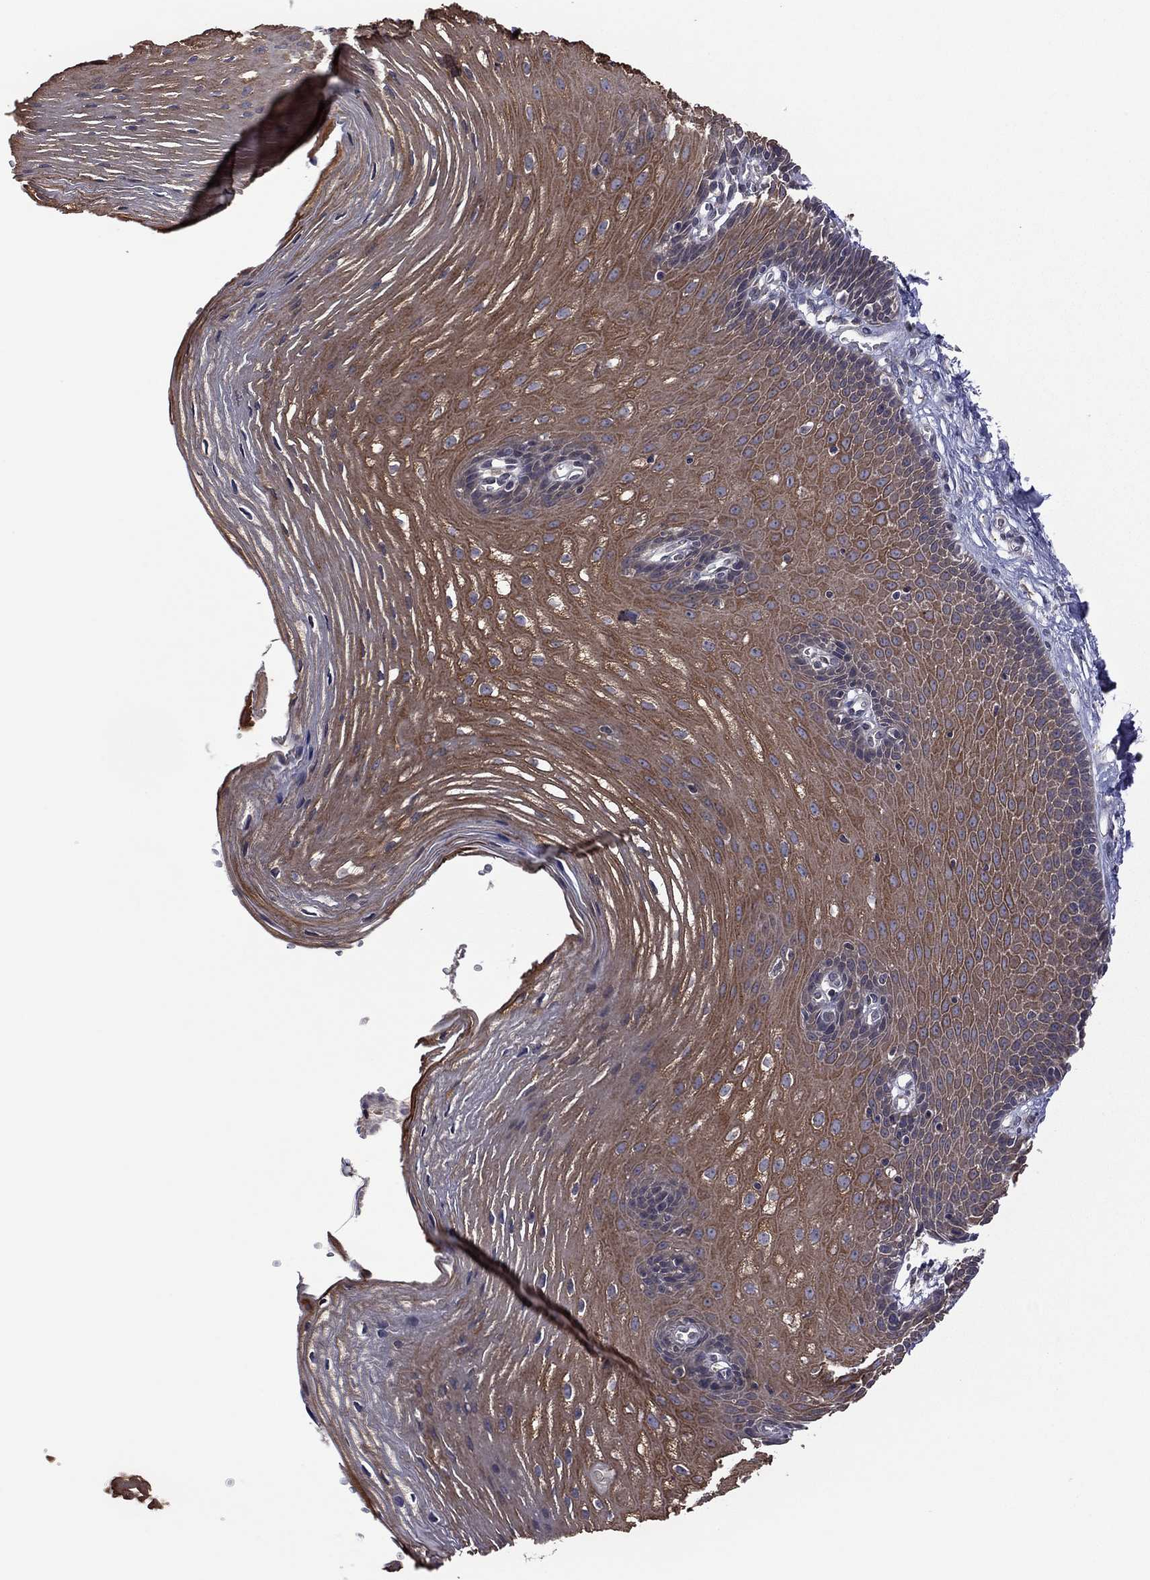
{"staining": {"intensity": "strong", "quantity": ">75%", "location": "cytoplasmic/membranous"}, "tissue": "esophagus", "cell_type": "Squamous epithelial cells", "image_type": "normal", "snomed": [{"axis": "morphology", "description": "Normal tissue, NOS"}, {"axis": "topography", "description": "Esophagus"}], "caption": "Human esophagus stained for a protein (brown) displays strong cytoplasmic/membranous positive staining in approximately >75% of squamous epithelial cells.", "gene": "TSNARE1", "patient": {"sex": "male", "age": 72}}